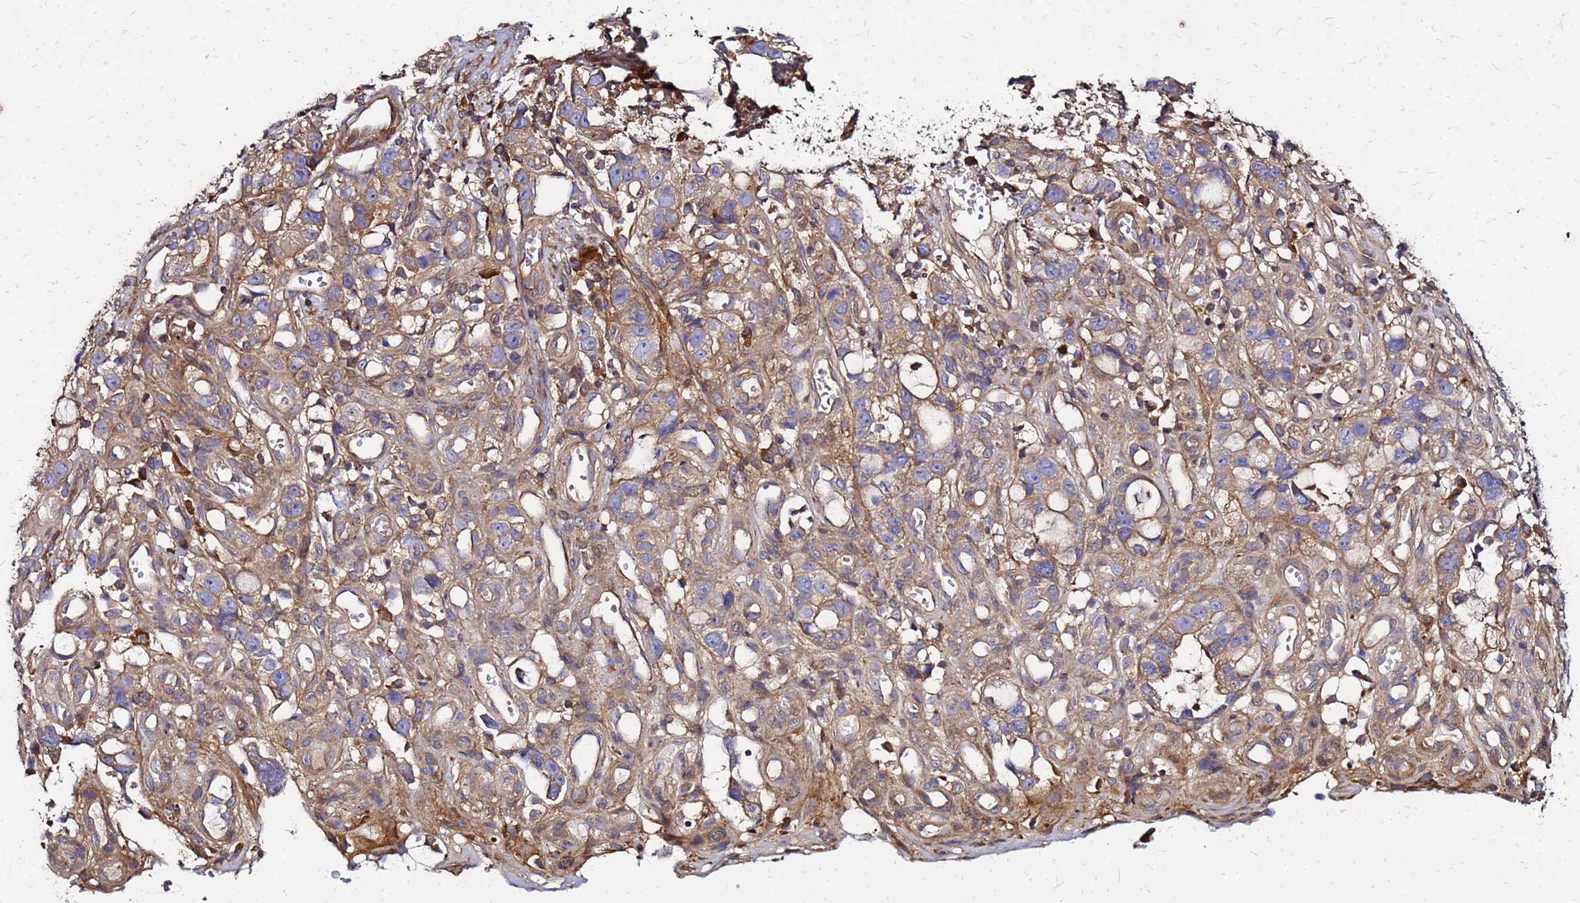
{"staining": {"intensity": "moderate", "quantity": "<25%", "location": "cytoplasmic/membranous"}, "tissue": "stomach cancer", "cell_type": "Tumor cells", "image_type": "cancer", "snomed": [{"axis": "morphology", "description": "Adenocarcinoma, NOS"}, {"axis": "topography", "description": "Stomach"}], "caption": "This is an image of immunohistochemistry staining of stomach cancer (adenocarcinoma), which shows moderate expression in the cytoplasmic/membranous of tumor cells.", "gene": "CYBC1", "patient": {"sex": "male", "age": 55}}